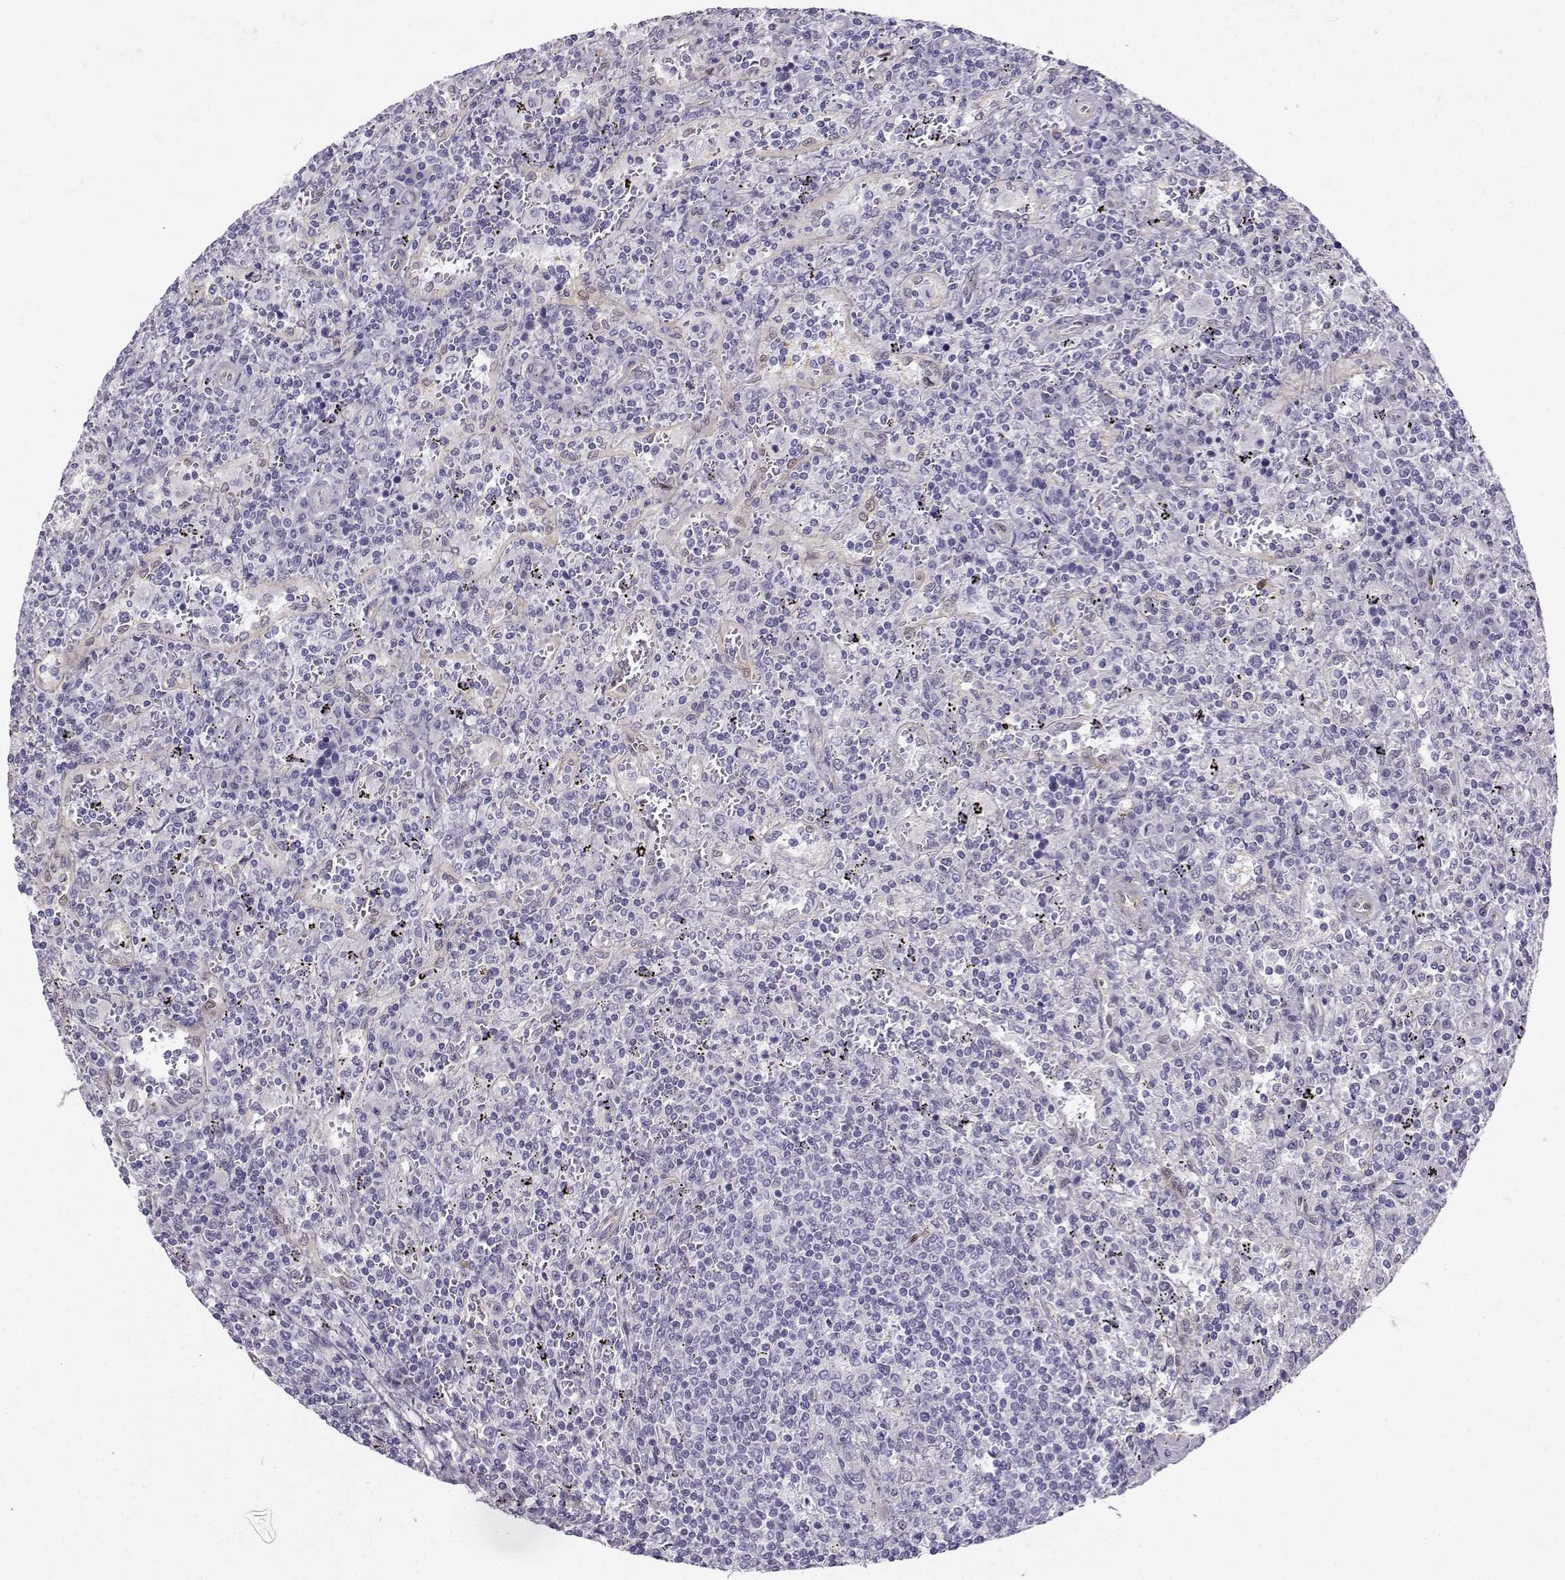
{"staining": {"intensity": "negative", "quantity": "none", "location": "none"}, "tissue": "lymphoma", "cell_type": "Tumor cells", "image_type": "cancer", "snomed": [{"axis": "morphology", "description": "Malignant lymphoma, non-Hodgkin's type, Low grade"}, {"axis": "topography", "description": "Spleen"}], "caption": "Protein analysis of lymphoma demonstrates no significant expression in tumor cells.", "gene": "NQO1", "patient": {"sex": "male", "age": 62}}